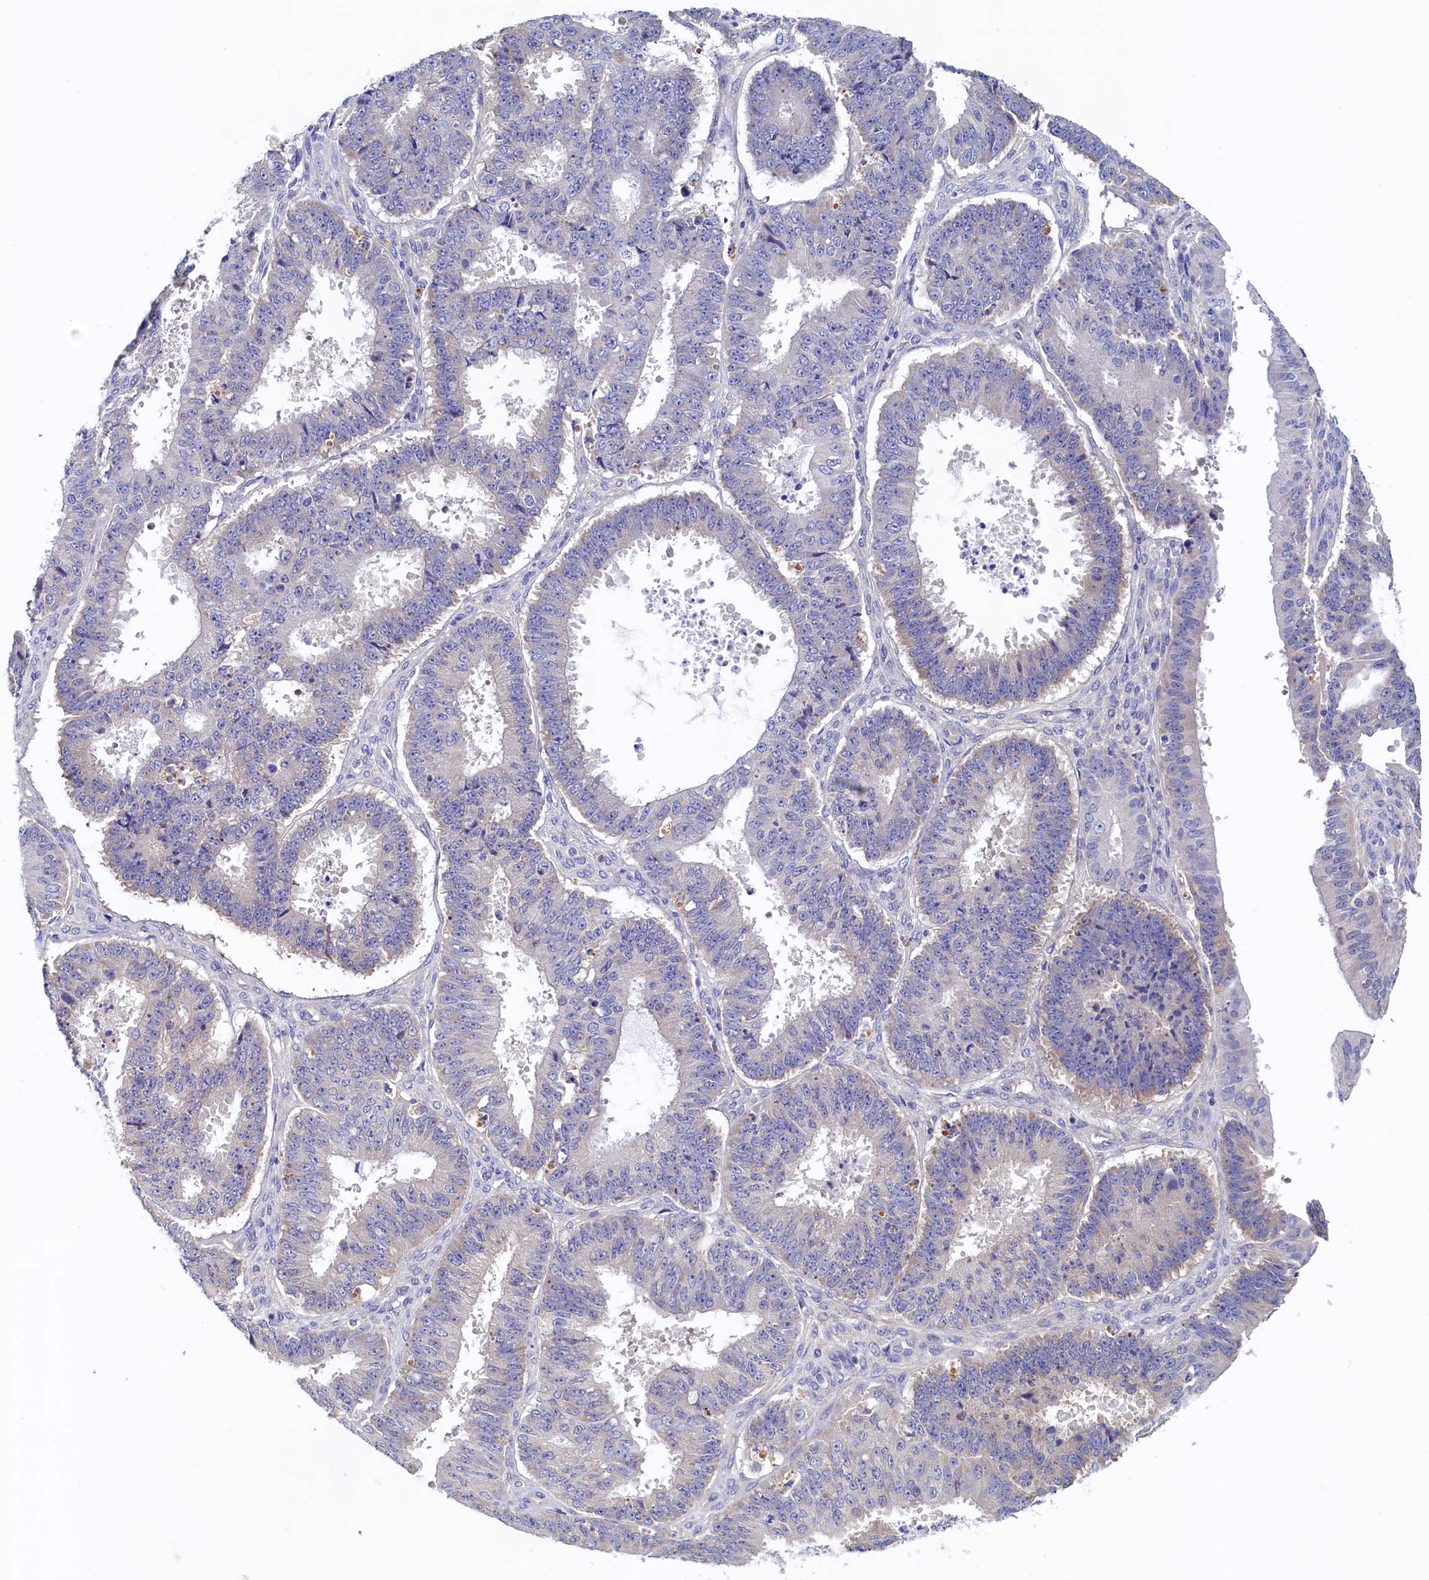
{"staining": {"intensity": "weak", "quantity": "<25%", "location": "cytoplasmic/membranous"}, "tissue": "ovarian cancer", "cell_type": "Tumor cells", "image_type": "cancer", "snomed": [{"axis": "morphology", "description": "Carcinoma, endometroid"}, {"axis": "topography", "description": "Appendix"}, {"axis": "topography", "description": "Ovary"}], "caption": "Protein analysis of endometroid carcinoma (ovarian) demonstrates no significant expression in tumor cells. The staining is performed using DAB brown chromogen with nuclei counter-stained in using hematoxylin.", "gene": "DTD1", "patient": {"sex": "female", "age": 42}}